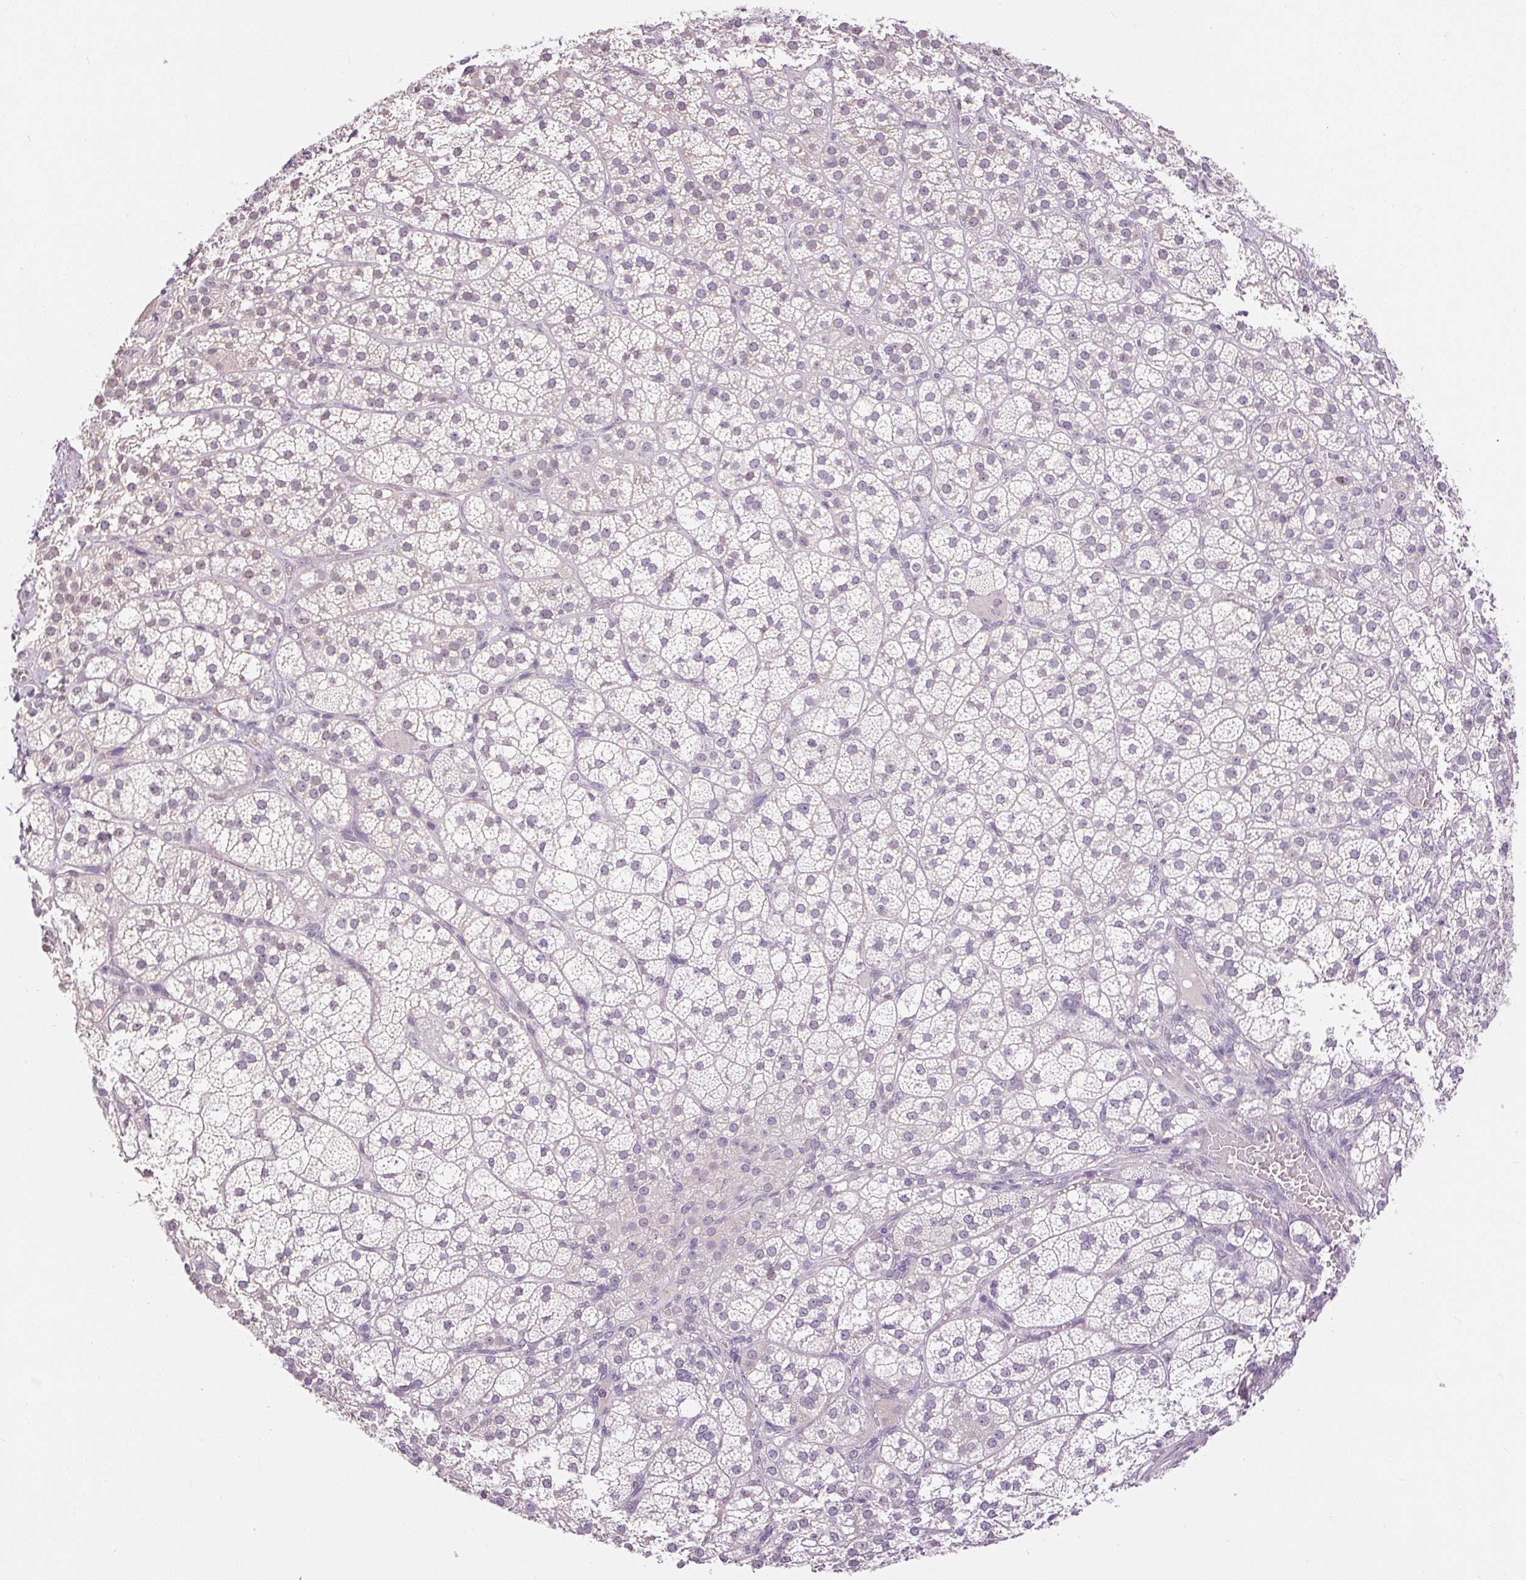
{"staining": {"intensity": "weak", "quantity": "25%-75%", "location": "nuclear"}, "tissue": "adrenal gland", "cell_type": "Glandular cells", "image_type": "normal", "snomed": [{"axis": "morphology", "description": "Normal tissue, NOS"}, {"axis": "topography", "description": "Adrenal gland"}], "caption": "Adrenal gland stained for a protein (brown) reveals weak nuclear positive expression in approximately 25%-75% of glandular cells.", "gene": "RACGAP1", "patient": {"sex": "female", "age": 60}}